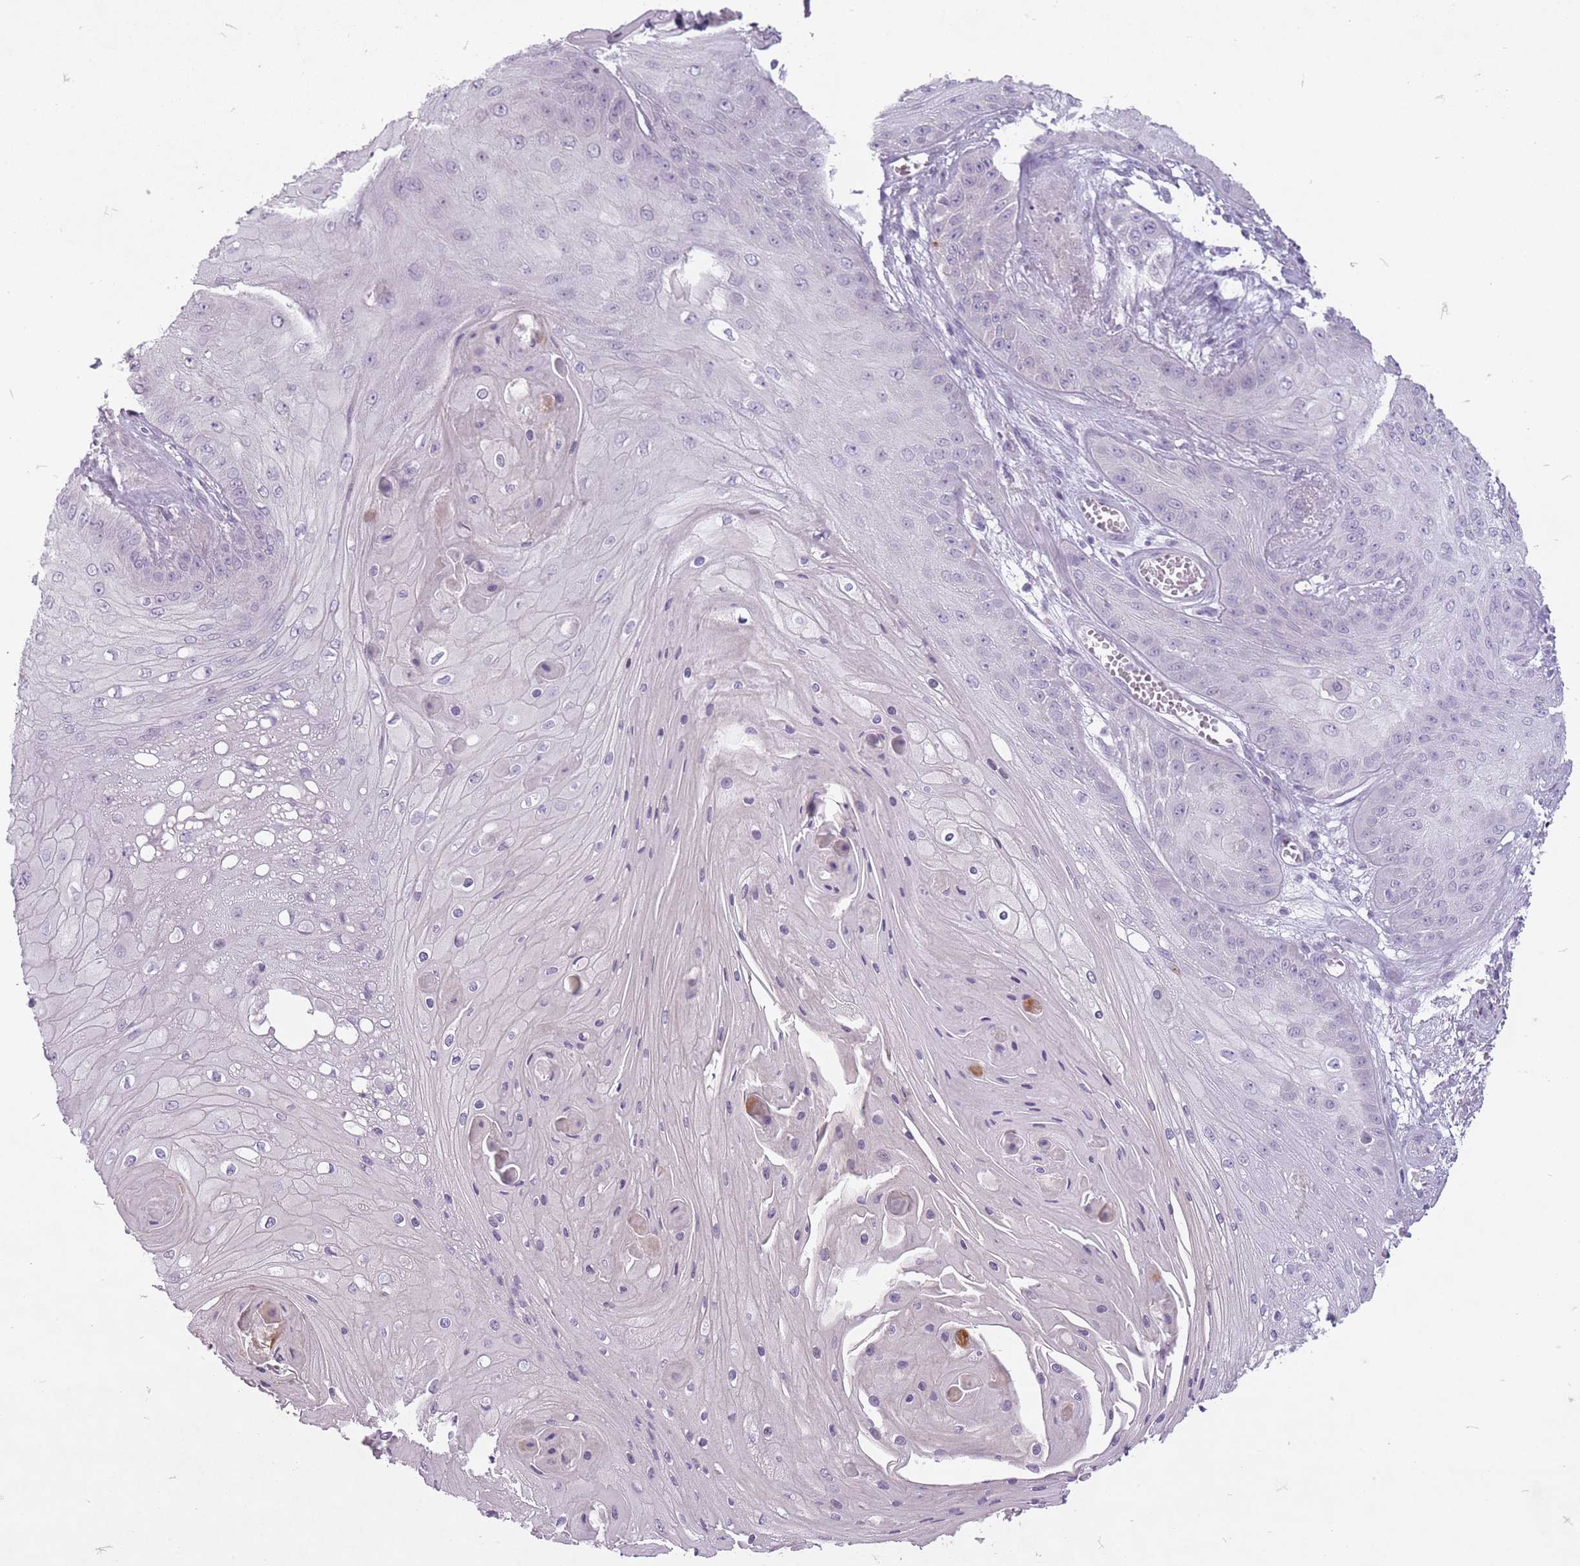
{"staining": {"intensity": "negative", "quantity": "none", "location": "none"}, "tissue": "skin cancer", "cell_type": "Tumor cells", "image_type": "cancer", "snomed": [{"axis": "morphology", "description": "Squamous cell carcinoma, NOS"}, {"axis": "topography", "description": "Skin"}], "caption": "Micrograph shows no significant protein positivity in tumor cells of skin squamous cell carcinoma.", "gene": "FAM43B", "patient": {"sex": "male", "age": 70}}